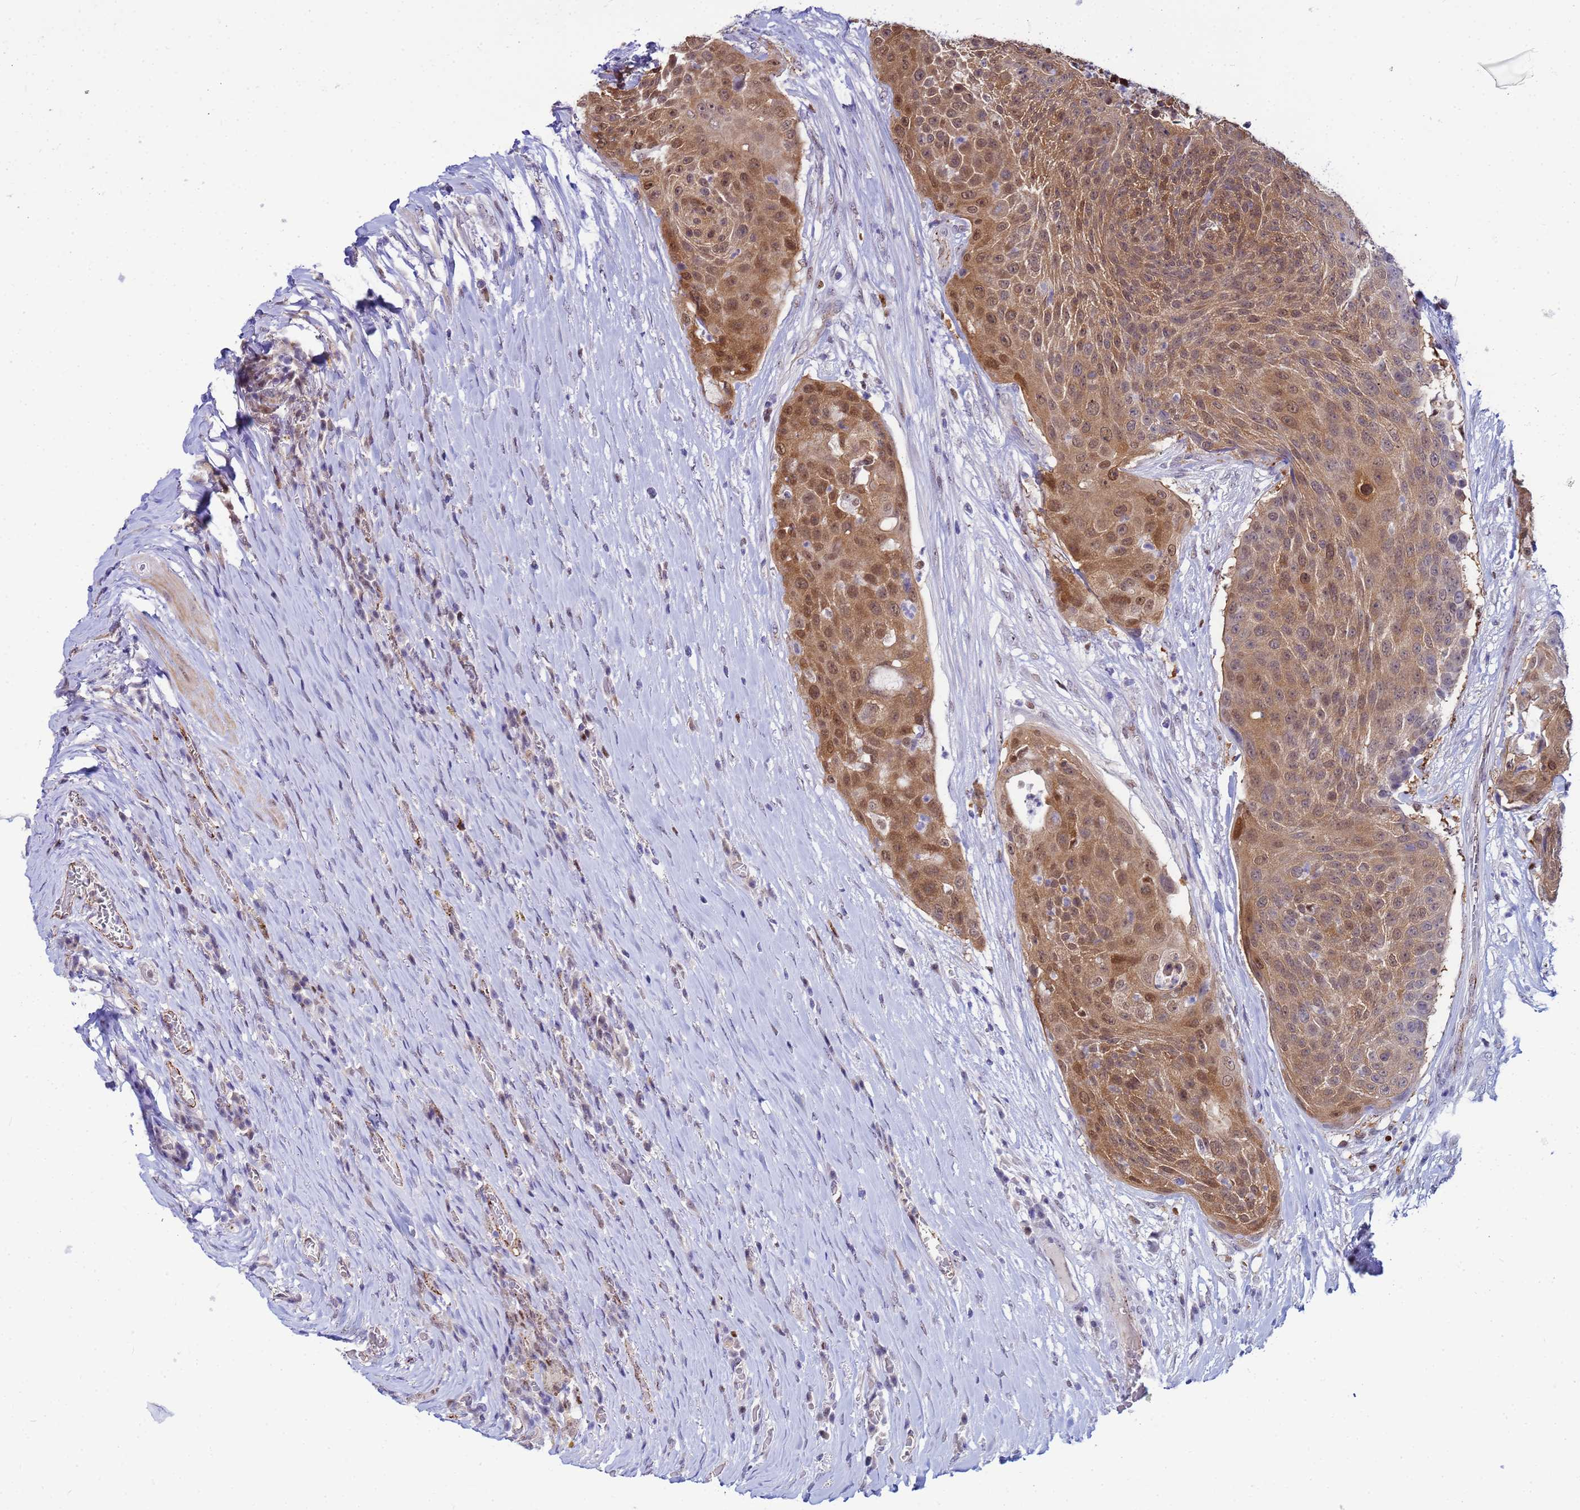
{"staining": {"intensity": "moderate", "quantity": ">75%", "location": "cytoplasmic/membranous,nuclear"}, "tissue": "urothelial cancer", "cell_type": "Tumor cells", "image_type": "cancer", "snomed": [{"axis": "morphology", "description": "Urothelial carcinoma, High grade"}, {"axis": "topography", "description": "Urinary bladder"}], "caption": "IHC image of human urothelial cancer stained for a protein (brown), which reveals medium levels of moderate cytoplasmic/membranous and nuclear positivity in about >75% of tumor cells.", "gene": "SLC25A37", "patient": {"sex": "female", "age": 63}}